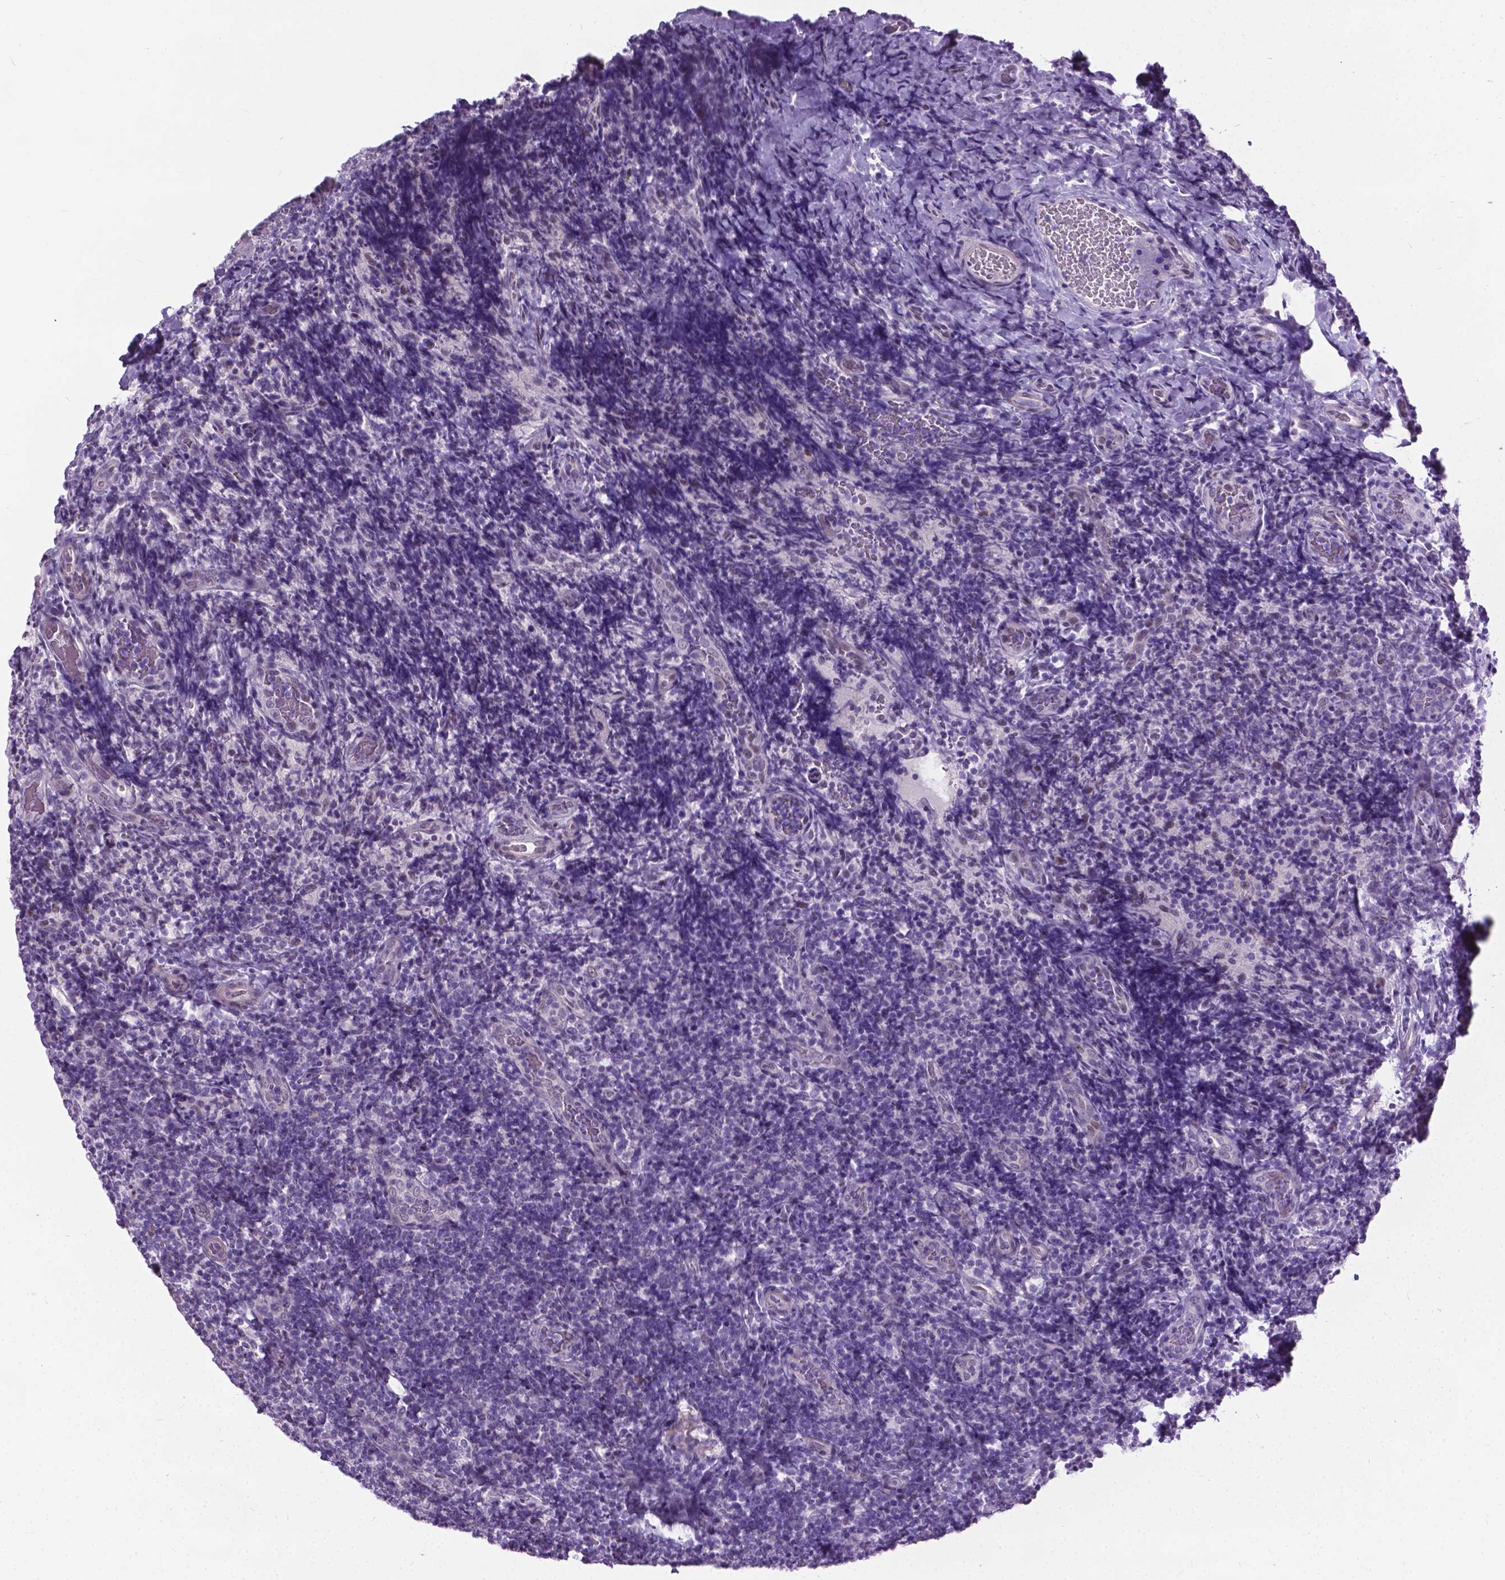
{"staining": {"intensity": "negative", "quantity": "none", "location": "none"}, "tissue": "tonsil", "cell_type": "Germinal center cells", "image_type": "normal", "snomed": [{"axis": "morphology", "description": "Normal tissue, NOS"}, {"axis": "topography", "description": "Tonsil"}], "caption": "Micrograph shows no protein staining in germinal center cells of benign tonsil. (Stains: DAB immunohistochemistry with hematoxylin counter stain, Microscopy: brightfield microscopy at high magnification).", "gene": "PROB1", "patient": {"sex": "male", "age": 17}}